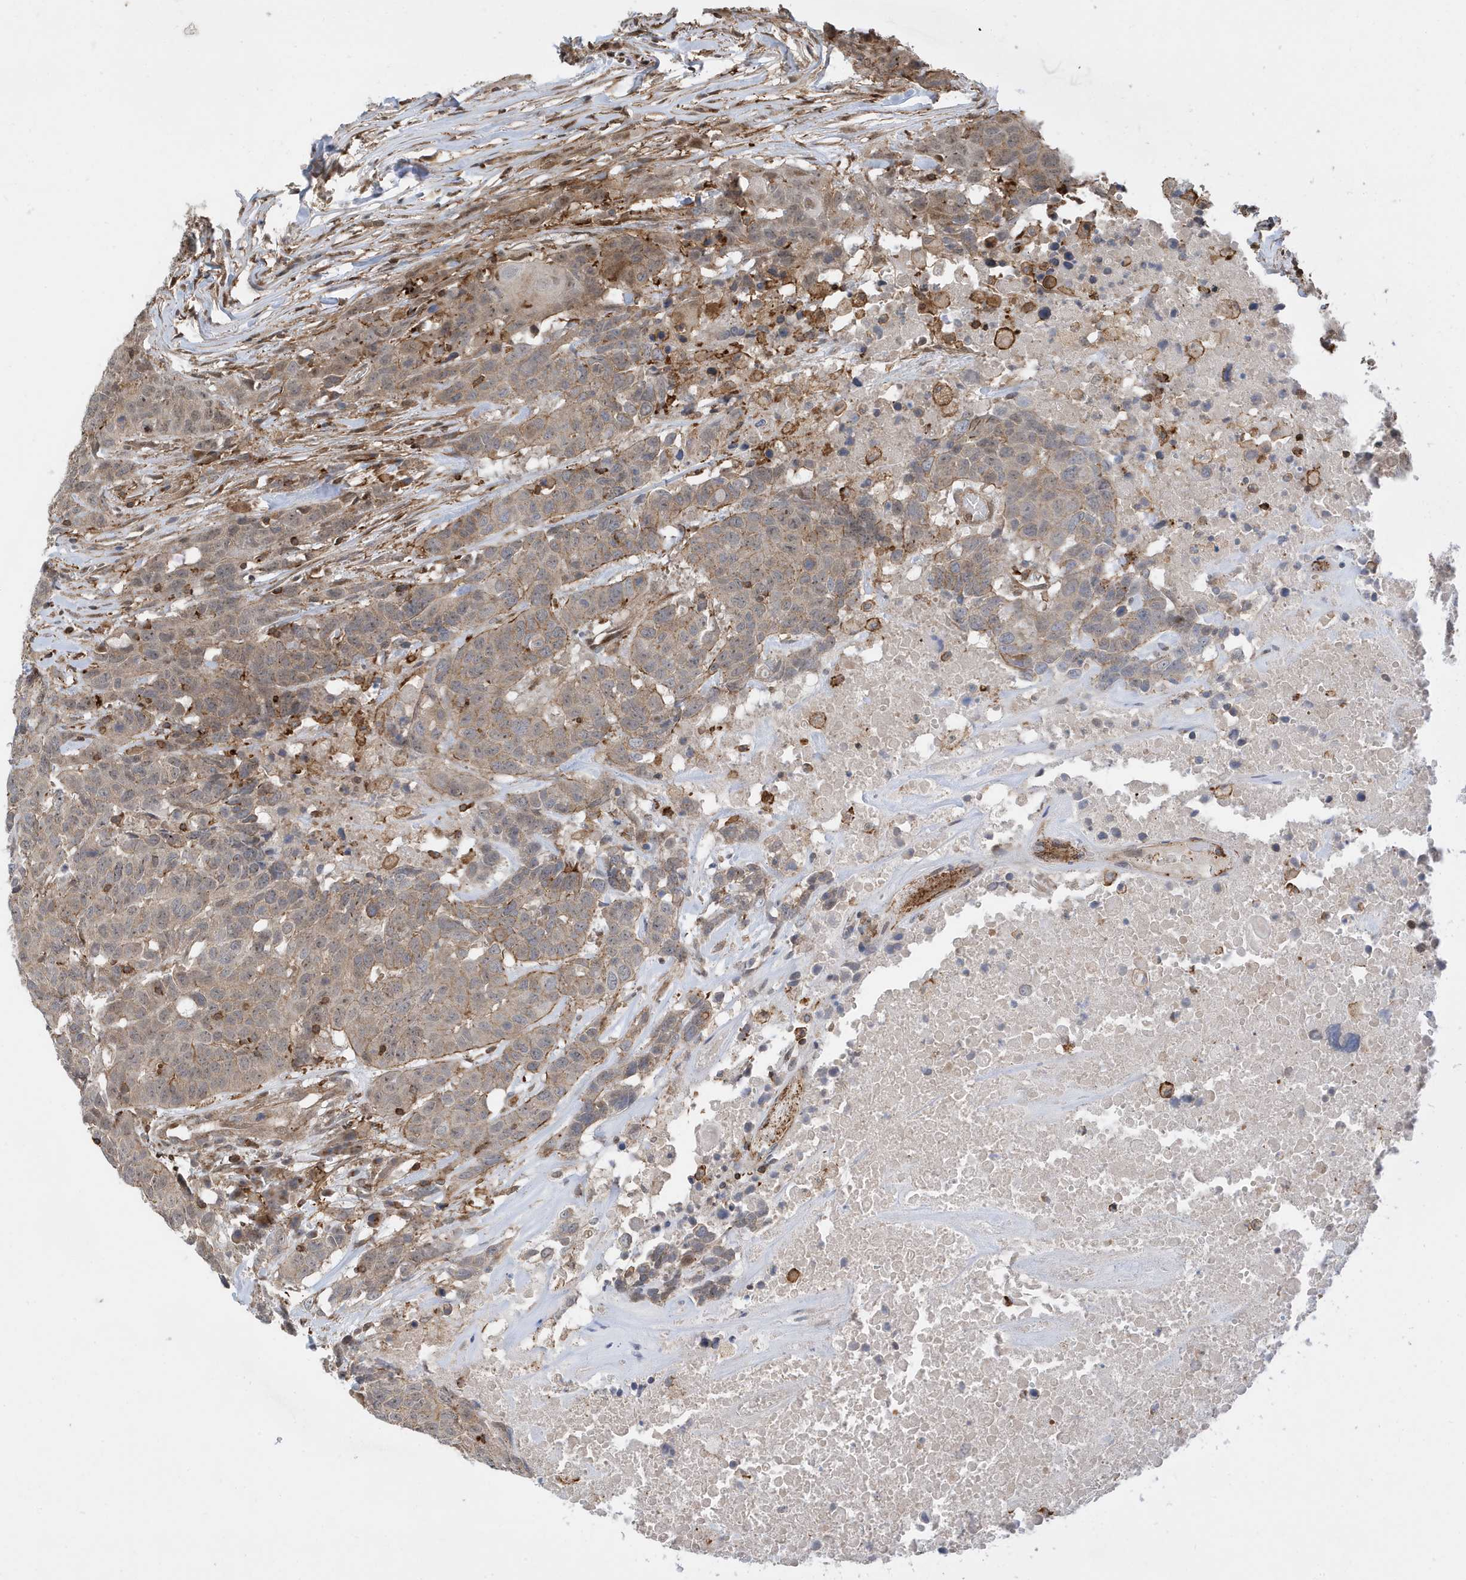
{"staining": {"intensity": "weak", "quantity": ">75%", "location": "cytoplasmic/membranous"}, "tissue": "head and neck cancer", "cell_type": "Tumor cells", "image_type": "cancer", "snomed": [{"axis": "morphology", "description": "Squamous cell carcinoma, NOS"}, {"axis": "topography", "description": "Head-Neck"}], "caption": "High-magnification brightfield microscopy of squamous cell carcinoma (head and neck) stained with DAB (3,3'-diaminobenzidine) (brown) and counterstained with hematoxylin (blue). tumor cells exhibit weak cytoplasmic/membranous positivity is present in approximately>75% of cells.", "gene": "TATDN3", "patient": {"sex": "male", "age": 66}}